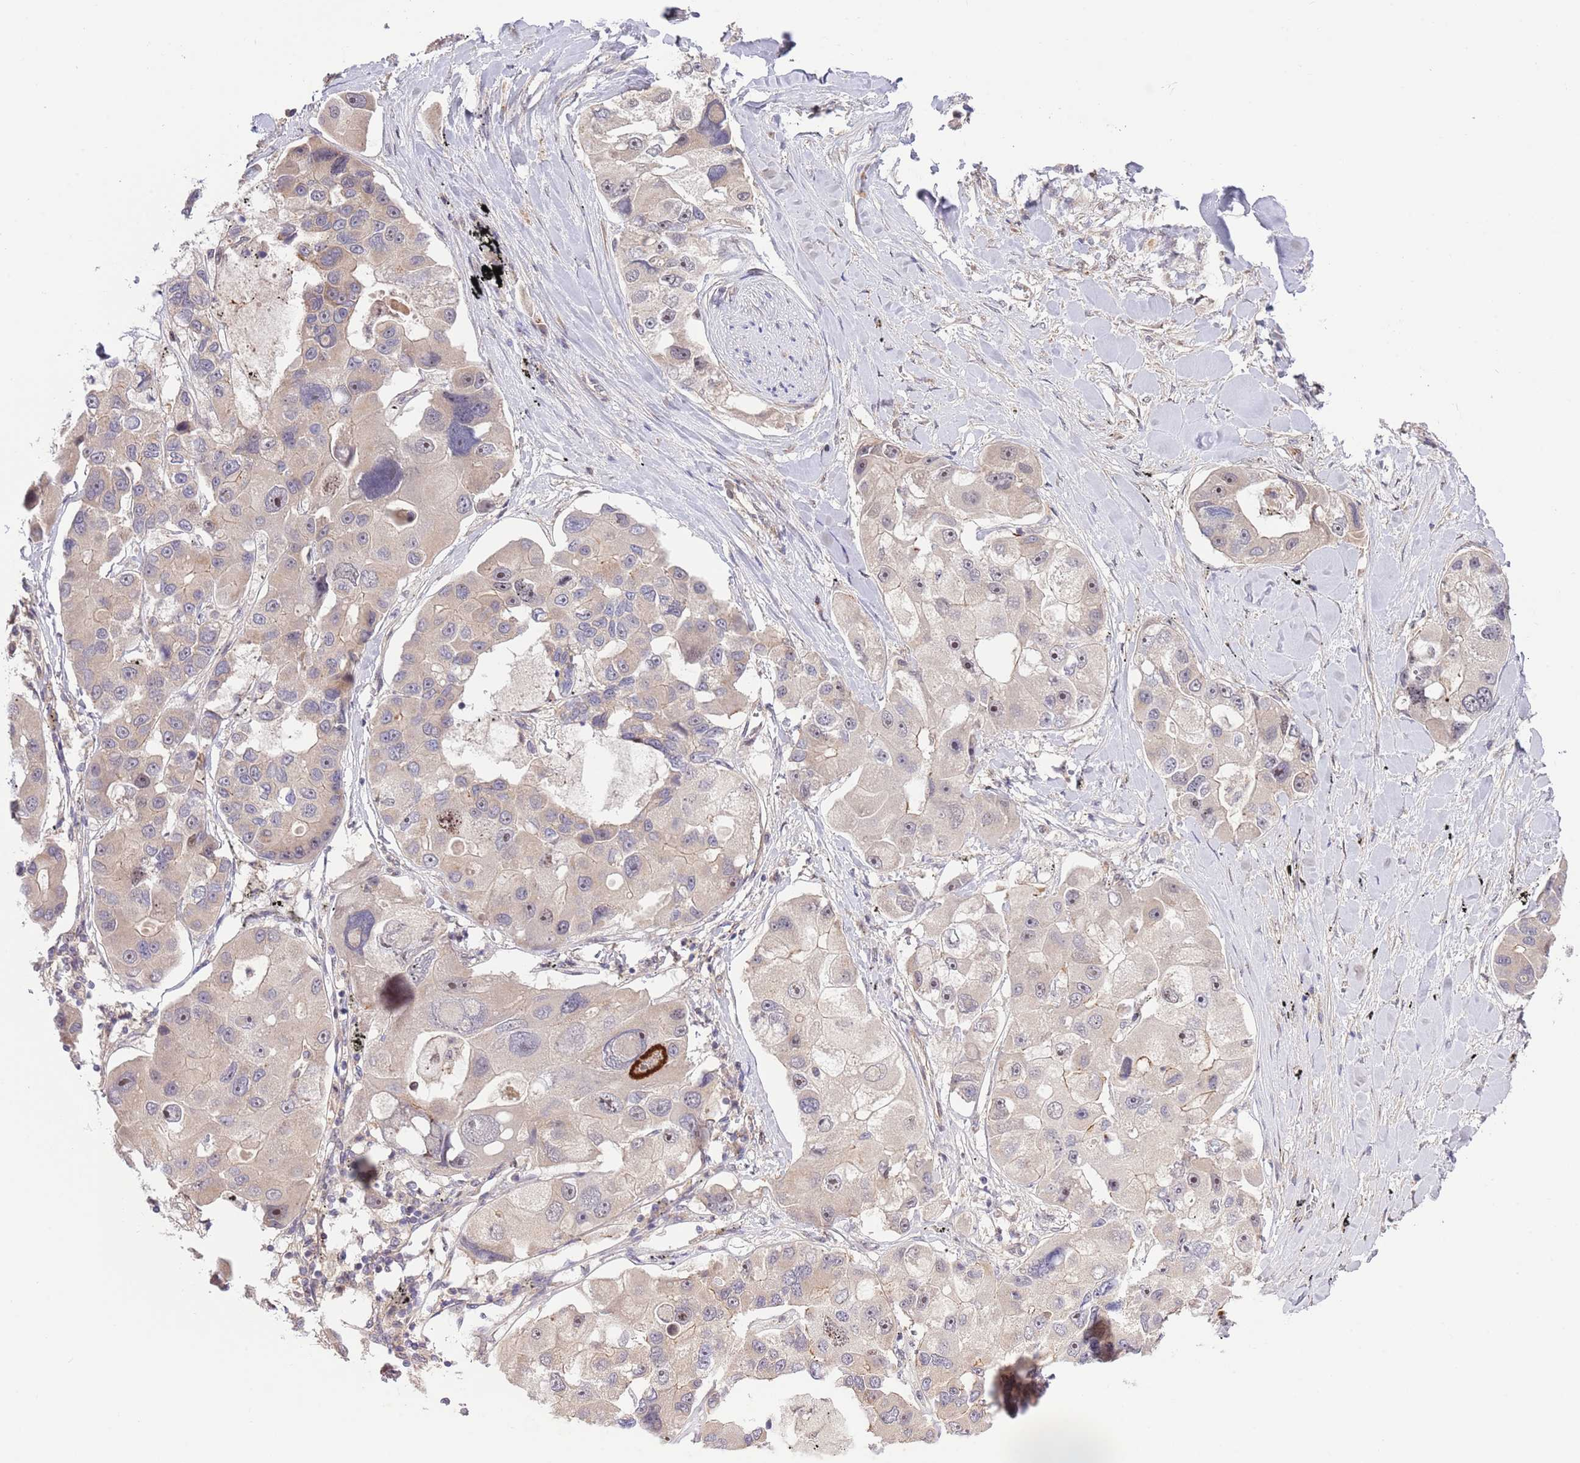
{"staining": {"intensity": "negative", "quantity": "none", "location": "none"}, "tissue": "lung cancer", "cell_type": "Tumor cells", "image_type": "cancer", "snomed": [{"axis": "morphology", "description": "Adenocarcinoma, NOS"}, {"axis": "topography", "description": "Lung"}], "caption": "A high-resolution histopathology image shows immunohistochemistry staining of adenocarcinoma (lung), which reveals no significant positivity in tumor cells. (DAB (3,3'-diaminobenzidine) immunohistochemistry (IHC), high magnification).", "gene": "PRR16", "patient": {"sex": "female", "age": 54}}